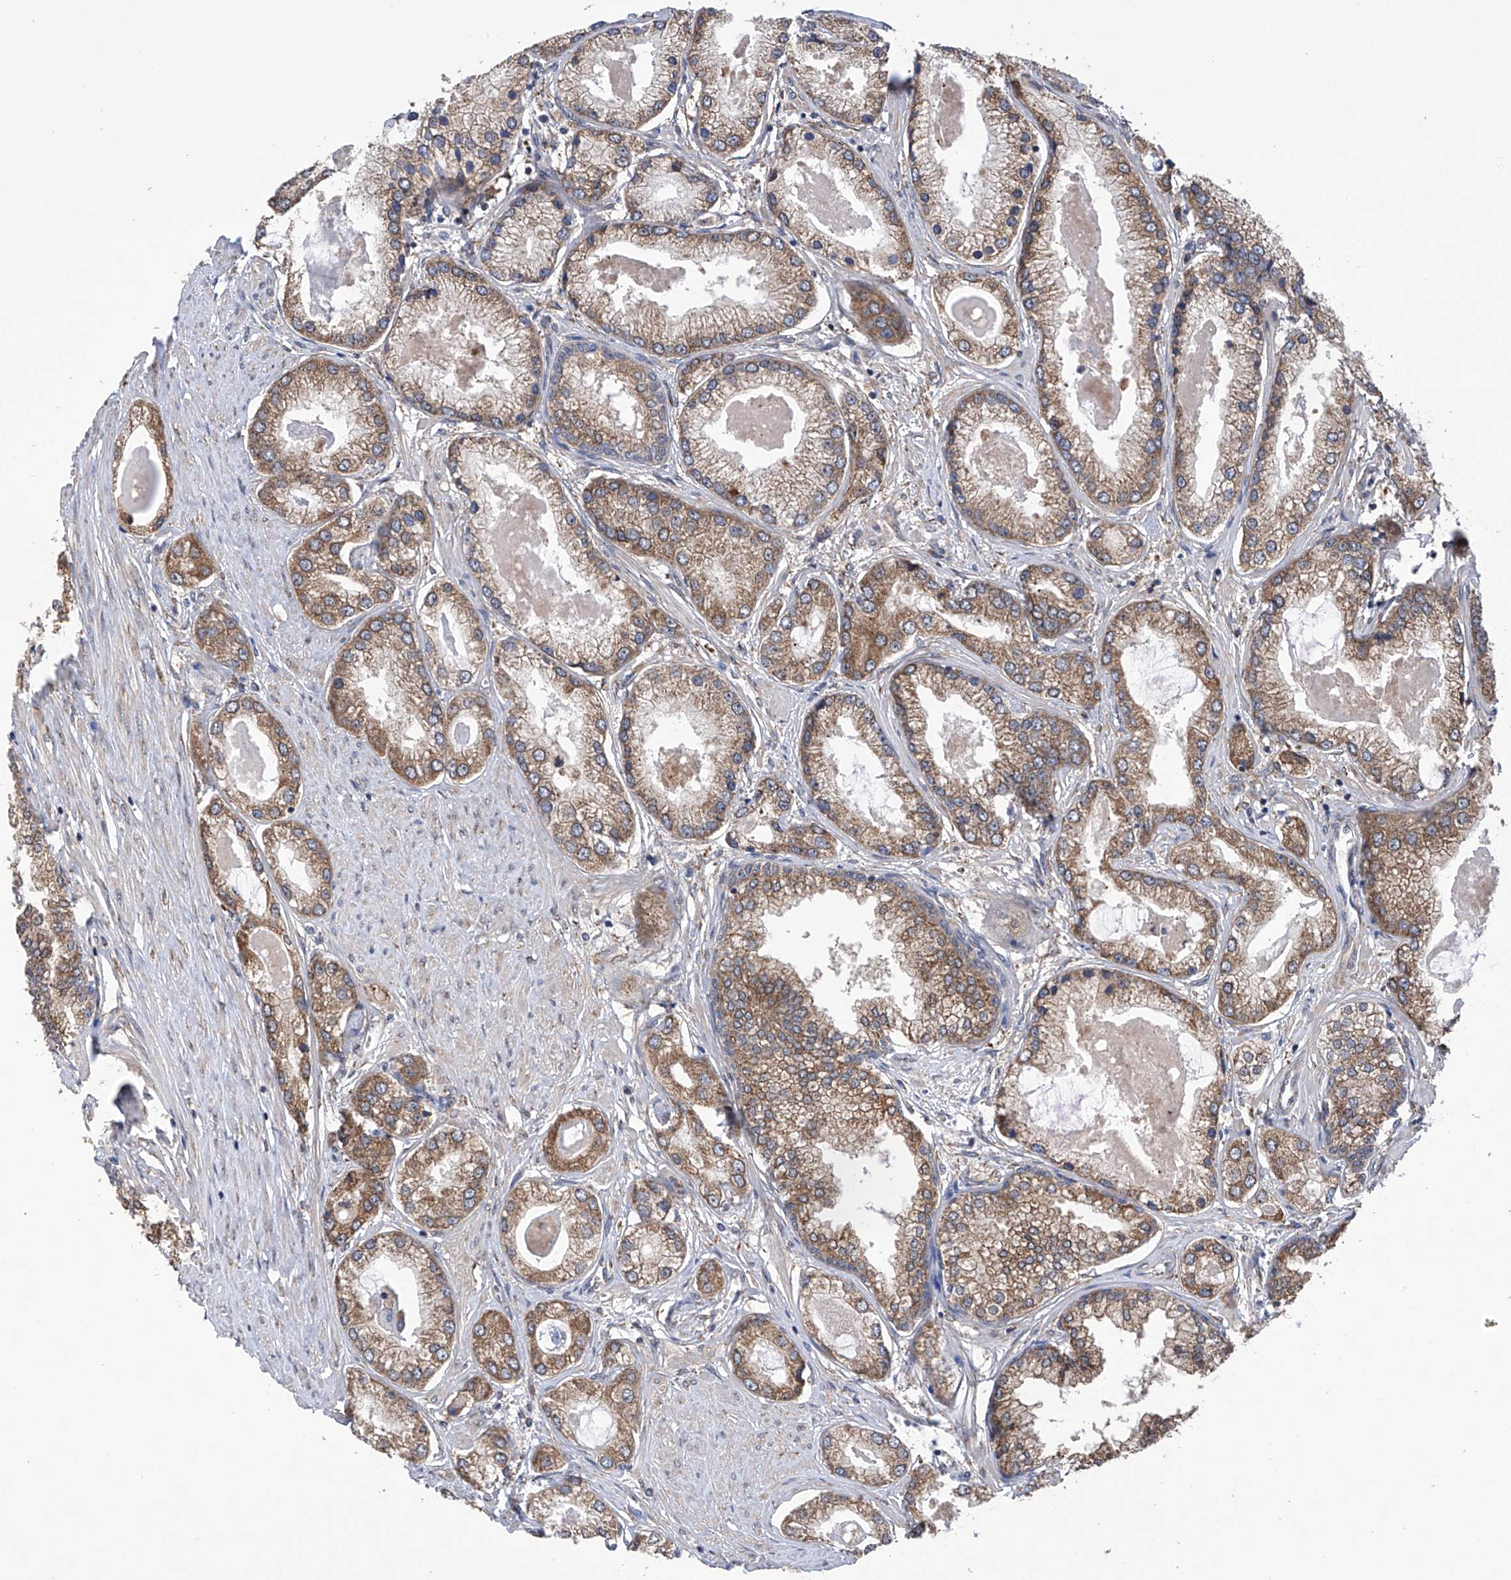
{"staining": {"intensity": "moderate", "quantity": ">75%", "location": "cytoplasmic/membranous"}, "tissue": "prostate cancer", "cell_type": "Tumor cells", "image_type": "cancer", "snomed": [{"axis": "morphology", "description": "Adenocarcinoma, Low grade"}, {"axis": "topography", "description": "Prostate"}], "caption": "The micrograph exhibits immunohistochemical staining of low-grade adenocarcinoma (prostate). There is moderate cytoplasmic/membranous positivity is appreciated in about >75% of tumor cells.", "gene": "DNAH8", "patient": {"sex": "male", "age": 62}}